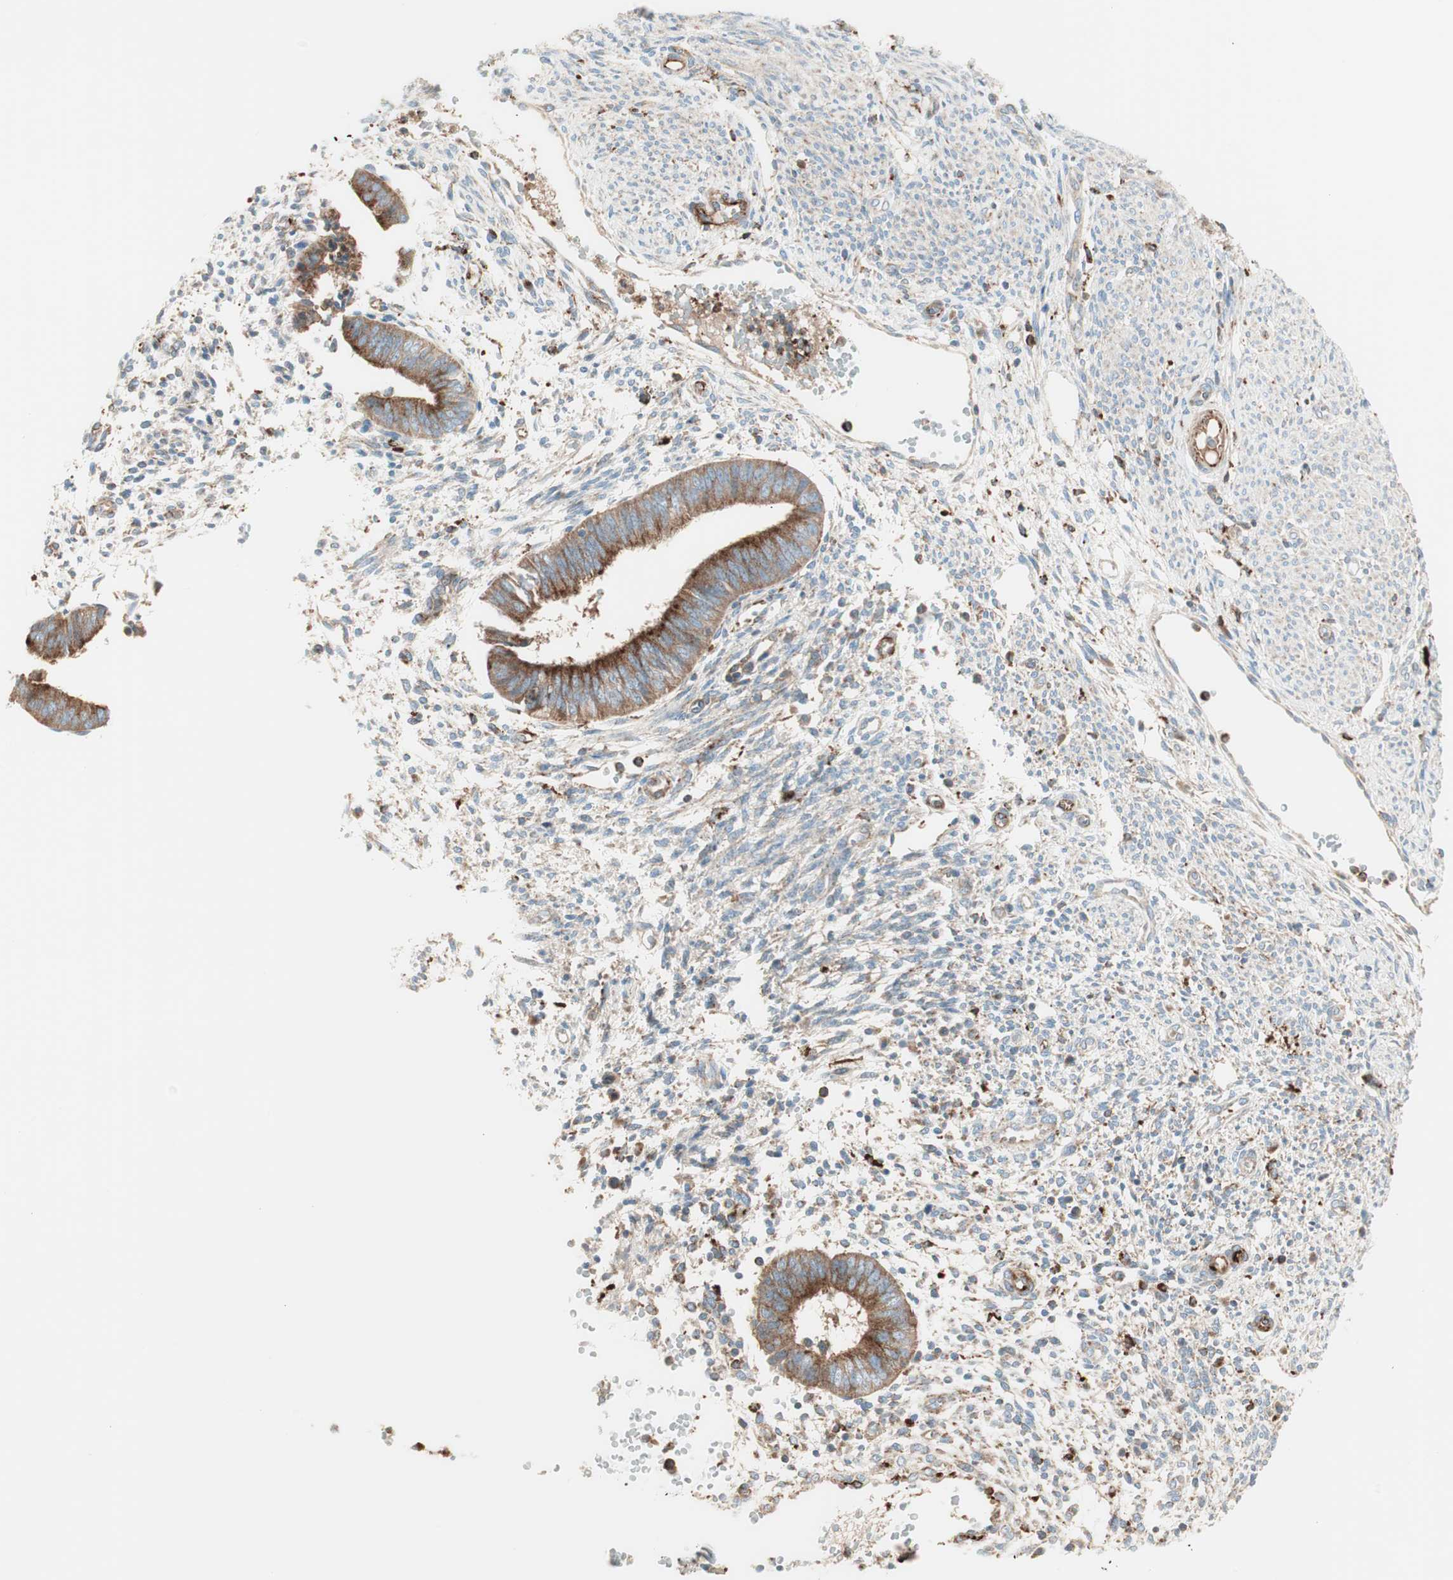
{"staining": {"intensity": "weak", "quantity": ">75%", "location": "cytoplasmic/membranous"}, "tissue": "endometrium", "cell_type": "Cells in endometrial stroma", "image_type": "normal", "snomed": [{"axis": "morphology", "description": "Normal tissue, NOS"}, {"axis": "topography", "description": "Endometrium"}], "caption": "Unremarkable endometrium was stained to show a protein in brown. There is low levels of weak cytoplasmic/membranous expression in about >75% of cells in endometrial stroma.", "gene": "ATP6V1G1", "patient": {"sex": "female", "age": 35}}